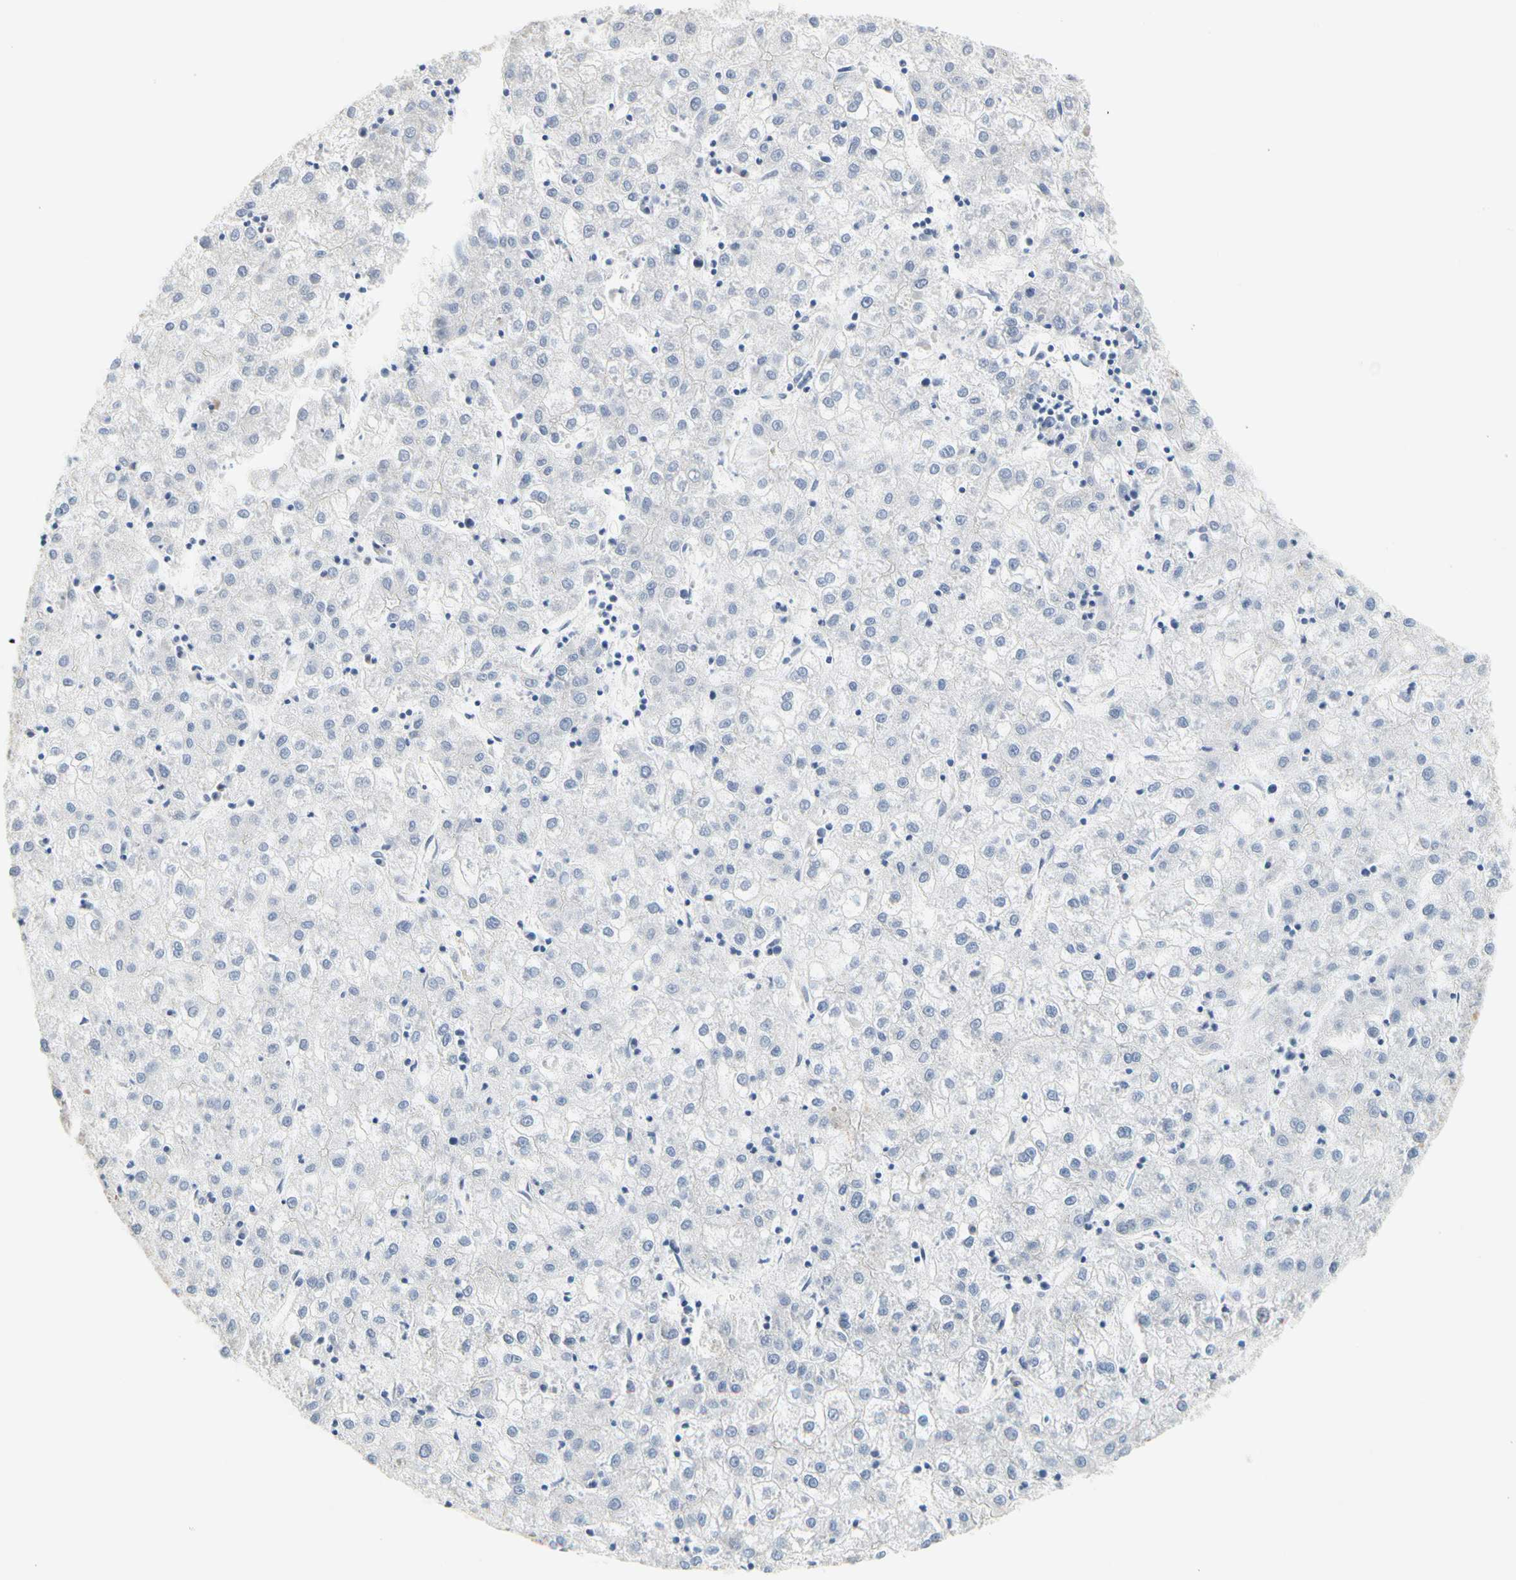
{"staining": {"intensity": "negative", "quantity": "none", "location": "none"}, "tissue": "liver cancer", "cell_type": "Tumor cells", "image_type": "cancer", "snomed": [{"axis": "morphology", "description": "Carcinoma, Hepatocellular, NOS"}, {"axis": "topography", "description": "Liver"}], "caption": "IHC of liver hepatocellular carcinoma exhibits no positivity in tumor cells.", "gene": "ZNF236", "patient": {"sex": "male", "age": 72}}